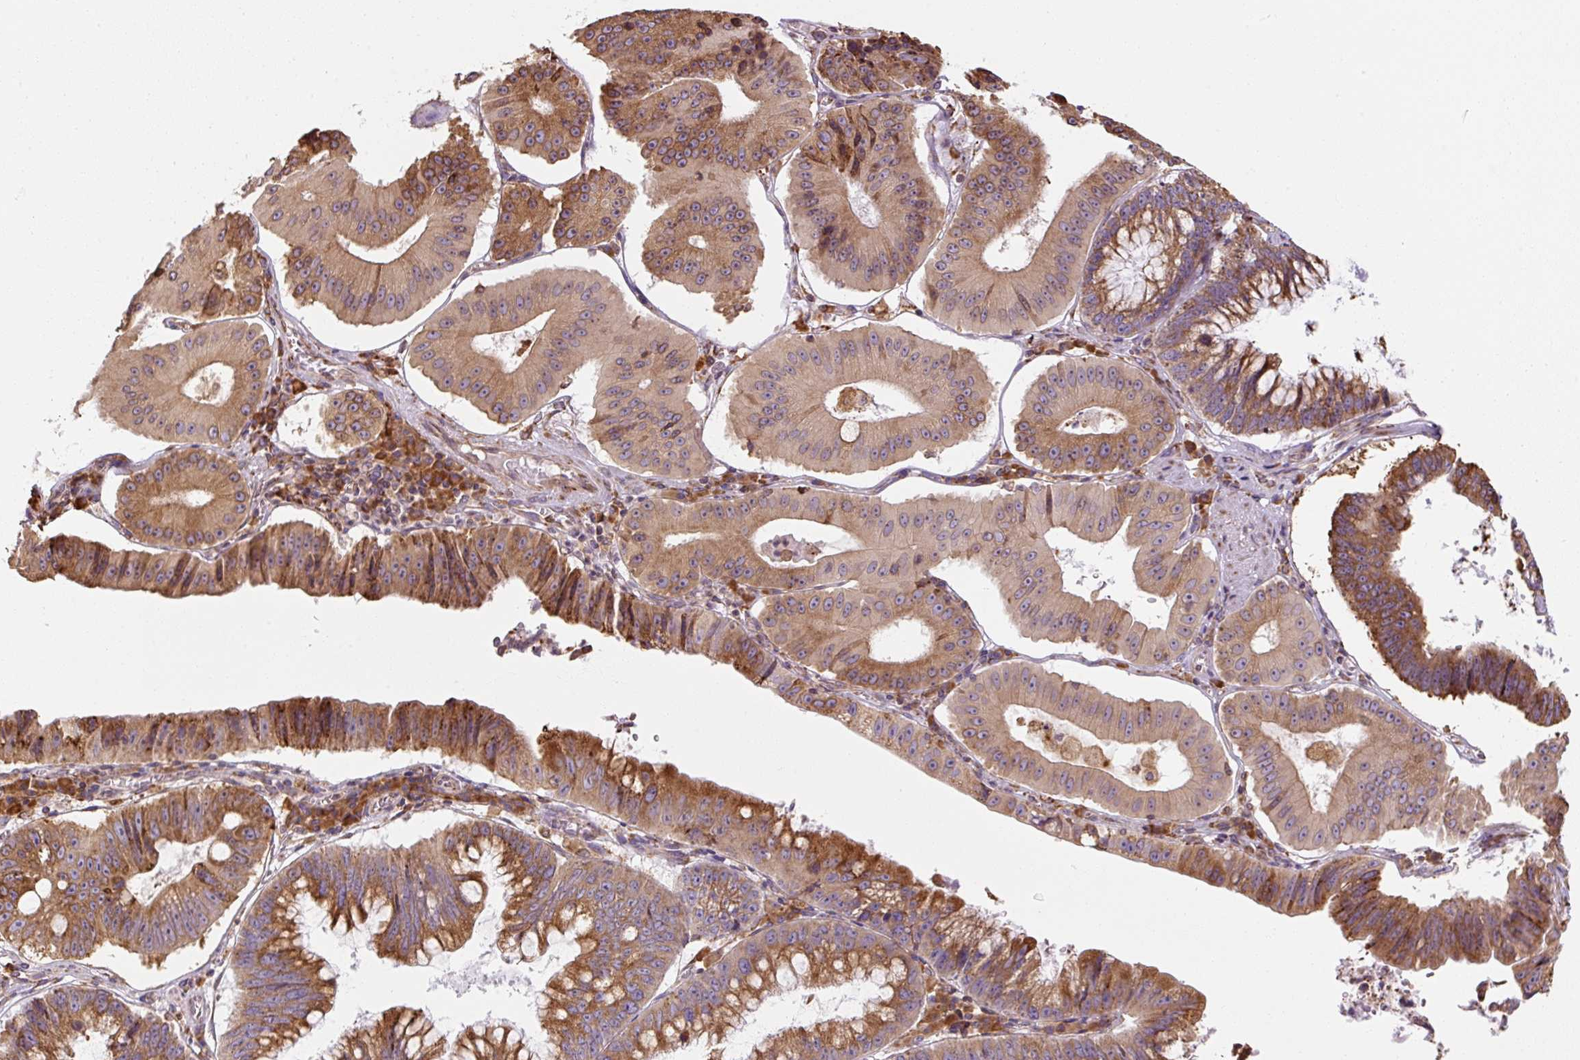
{"staining": {"intensity": "moderate", "quantity": ">75%", "location": "cytoplasmic/membranous"}, "tissue": "stomach cancer", "cell_type": "Tumor cells", "image_type": "cancer", "snomed": [{"axis": "morphology", "description": "Adenocarcinoma, NOS"}, {"axis": "topography", "description": "Stomach"}], "caption": "High-magnification brightfield microscopy of stomach cancer stained with DAB (3,3'-diaminobenzidine) (brown) and counterstained with hematoxylin (blue). tumor cells exhibit moderate cytoplasmic/membranous staining is appreciated in approximately>75% of cells.", "gene": "PRKCSH", "patient": {"sex": "male", "age": 59}}